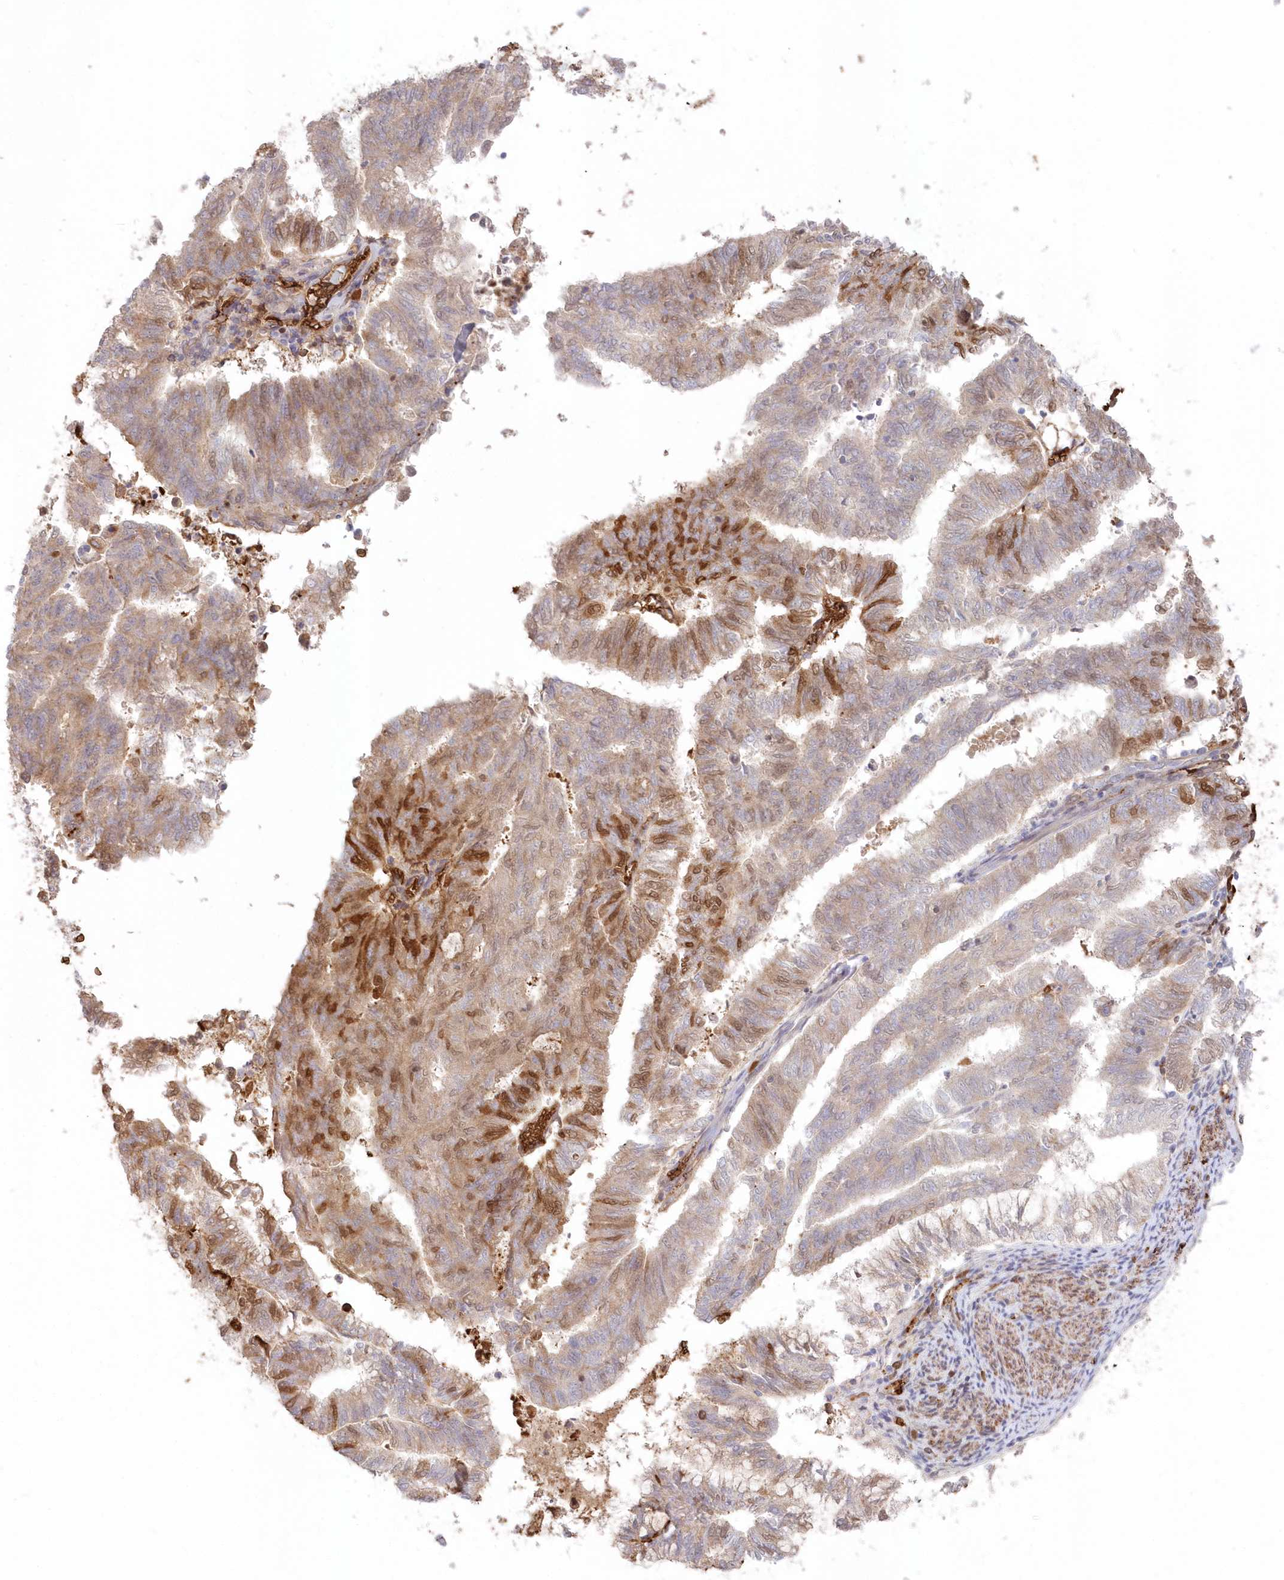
{"staining": {"intensity": "moderate", "quantity": "<25%", "location": "cytoplasmic/membranous"}, "tissue": "endometrial cancer", "cell_type": "Tumor cells", "image_type": "cancer", "snomed": [{"axis": "morphology", "description": "Adenocarcinoma, NOS"}, {"axis": "topography", "description": "Endometrium"}], "caption": "IHC micrograph of neoplastic tissue: human adenocarcinoma (endometrial) stained using immunohistochemistry (IHC) shows low levels of moderate protein expression localized specifically in the cytoplasmic/membranous of tumor cells, appearing as a cytoplasmic/membranous brown color.", "gene": "SERINC1", "patient": {"sex": "female", "age": 79}}